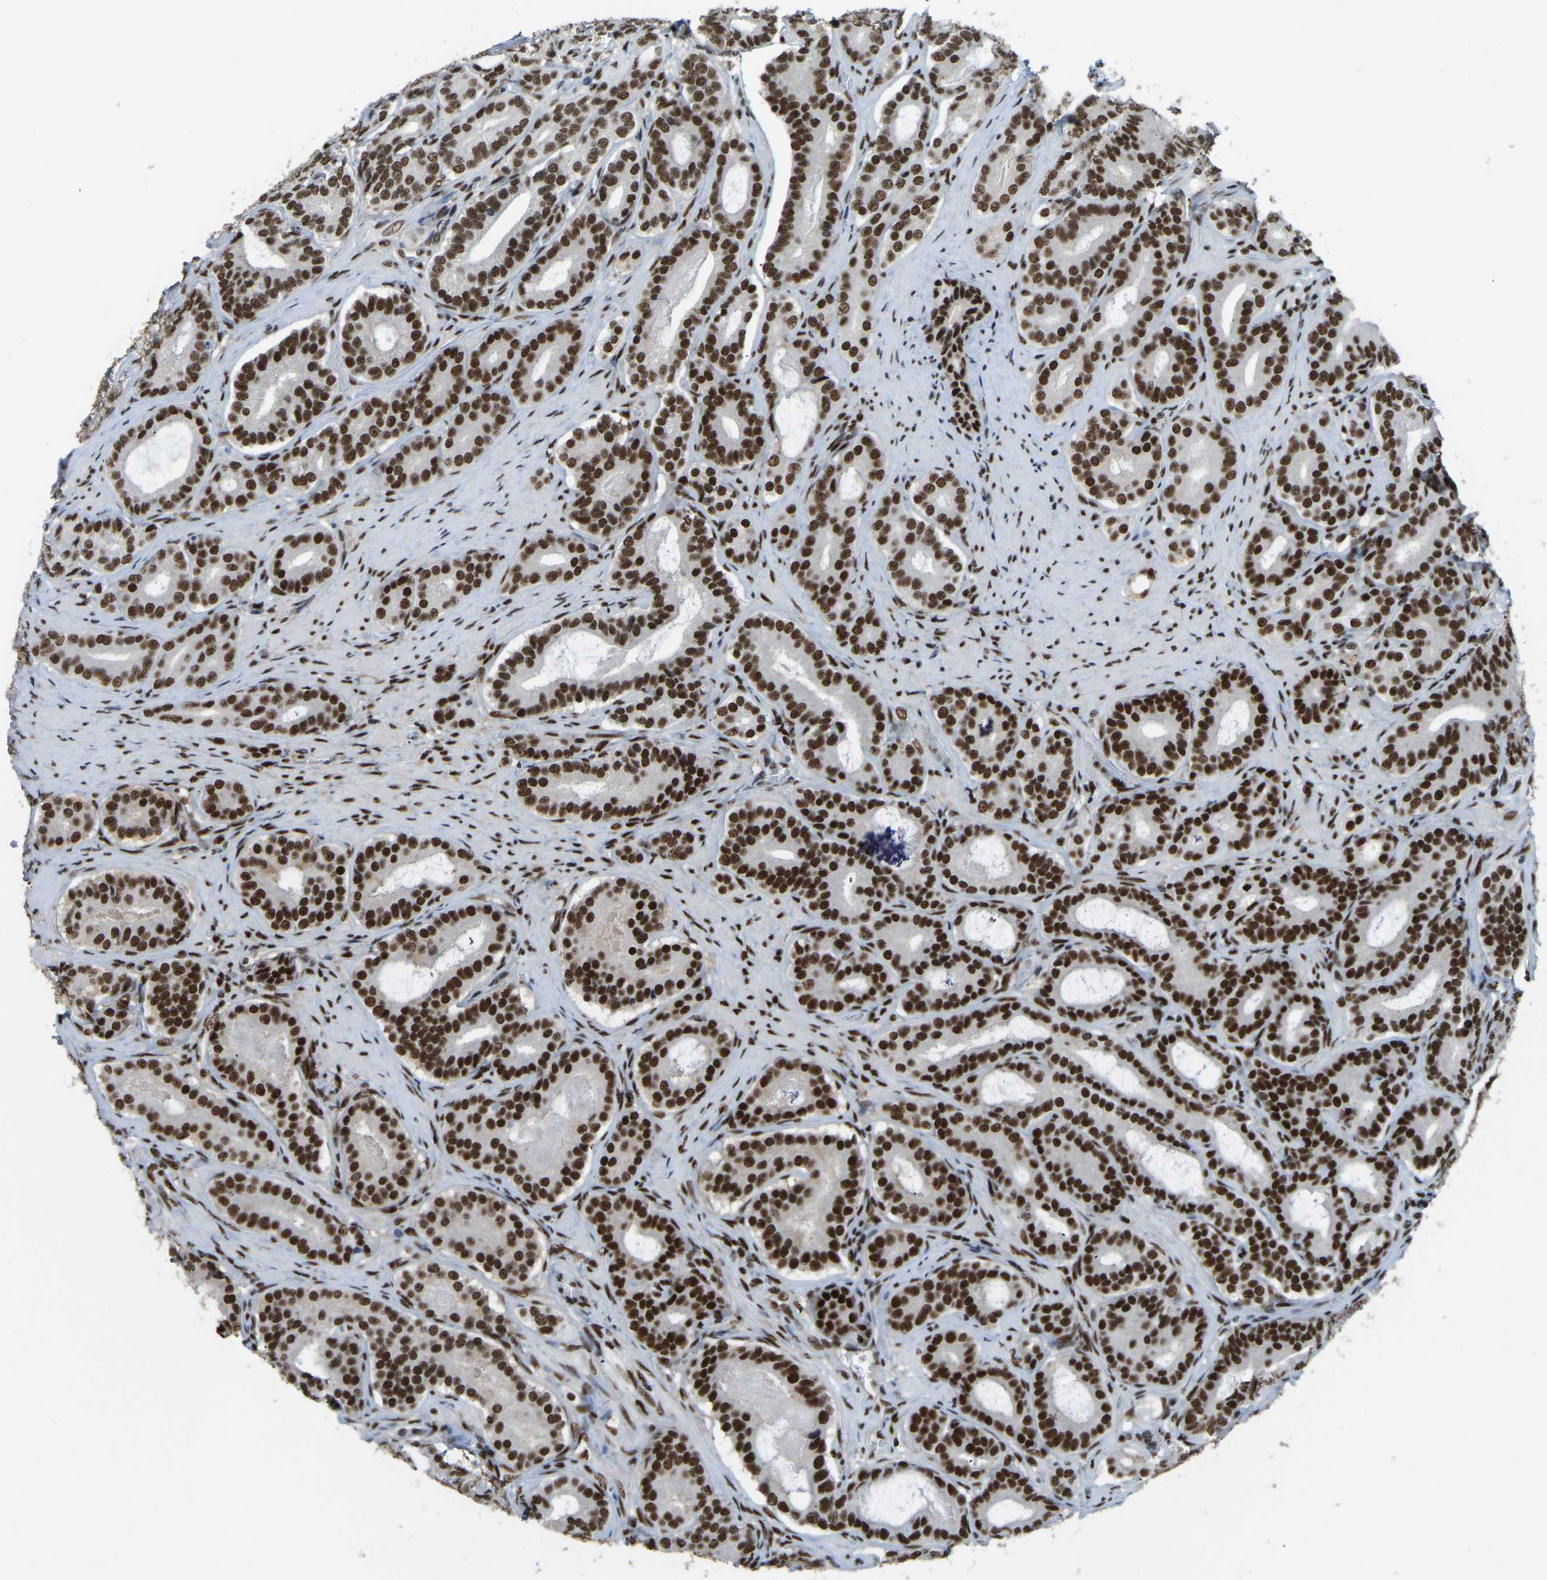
{"staining": {"intensity": "strong", "quantity": ">75%", "location": "nuclear"}, "tissue": "prostate cancer", "cell_type": "Tumor cells", "image_type": "cancer", "snomed": [{"axis": "morphology", "description": "Adenocarcinoma, High grade"}, {"axis": "topography", "description": "Prostate"}], "caption": "Brown immunohistochemical staining in prostate cancer displays strong nuclear staining in about >75% of tumor cells.", "gene": "TBL1XR1", "patient": {"sex": "male", "age": 60}}